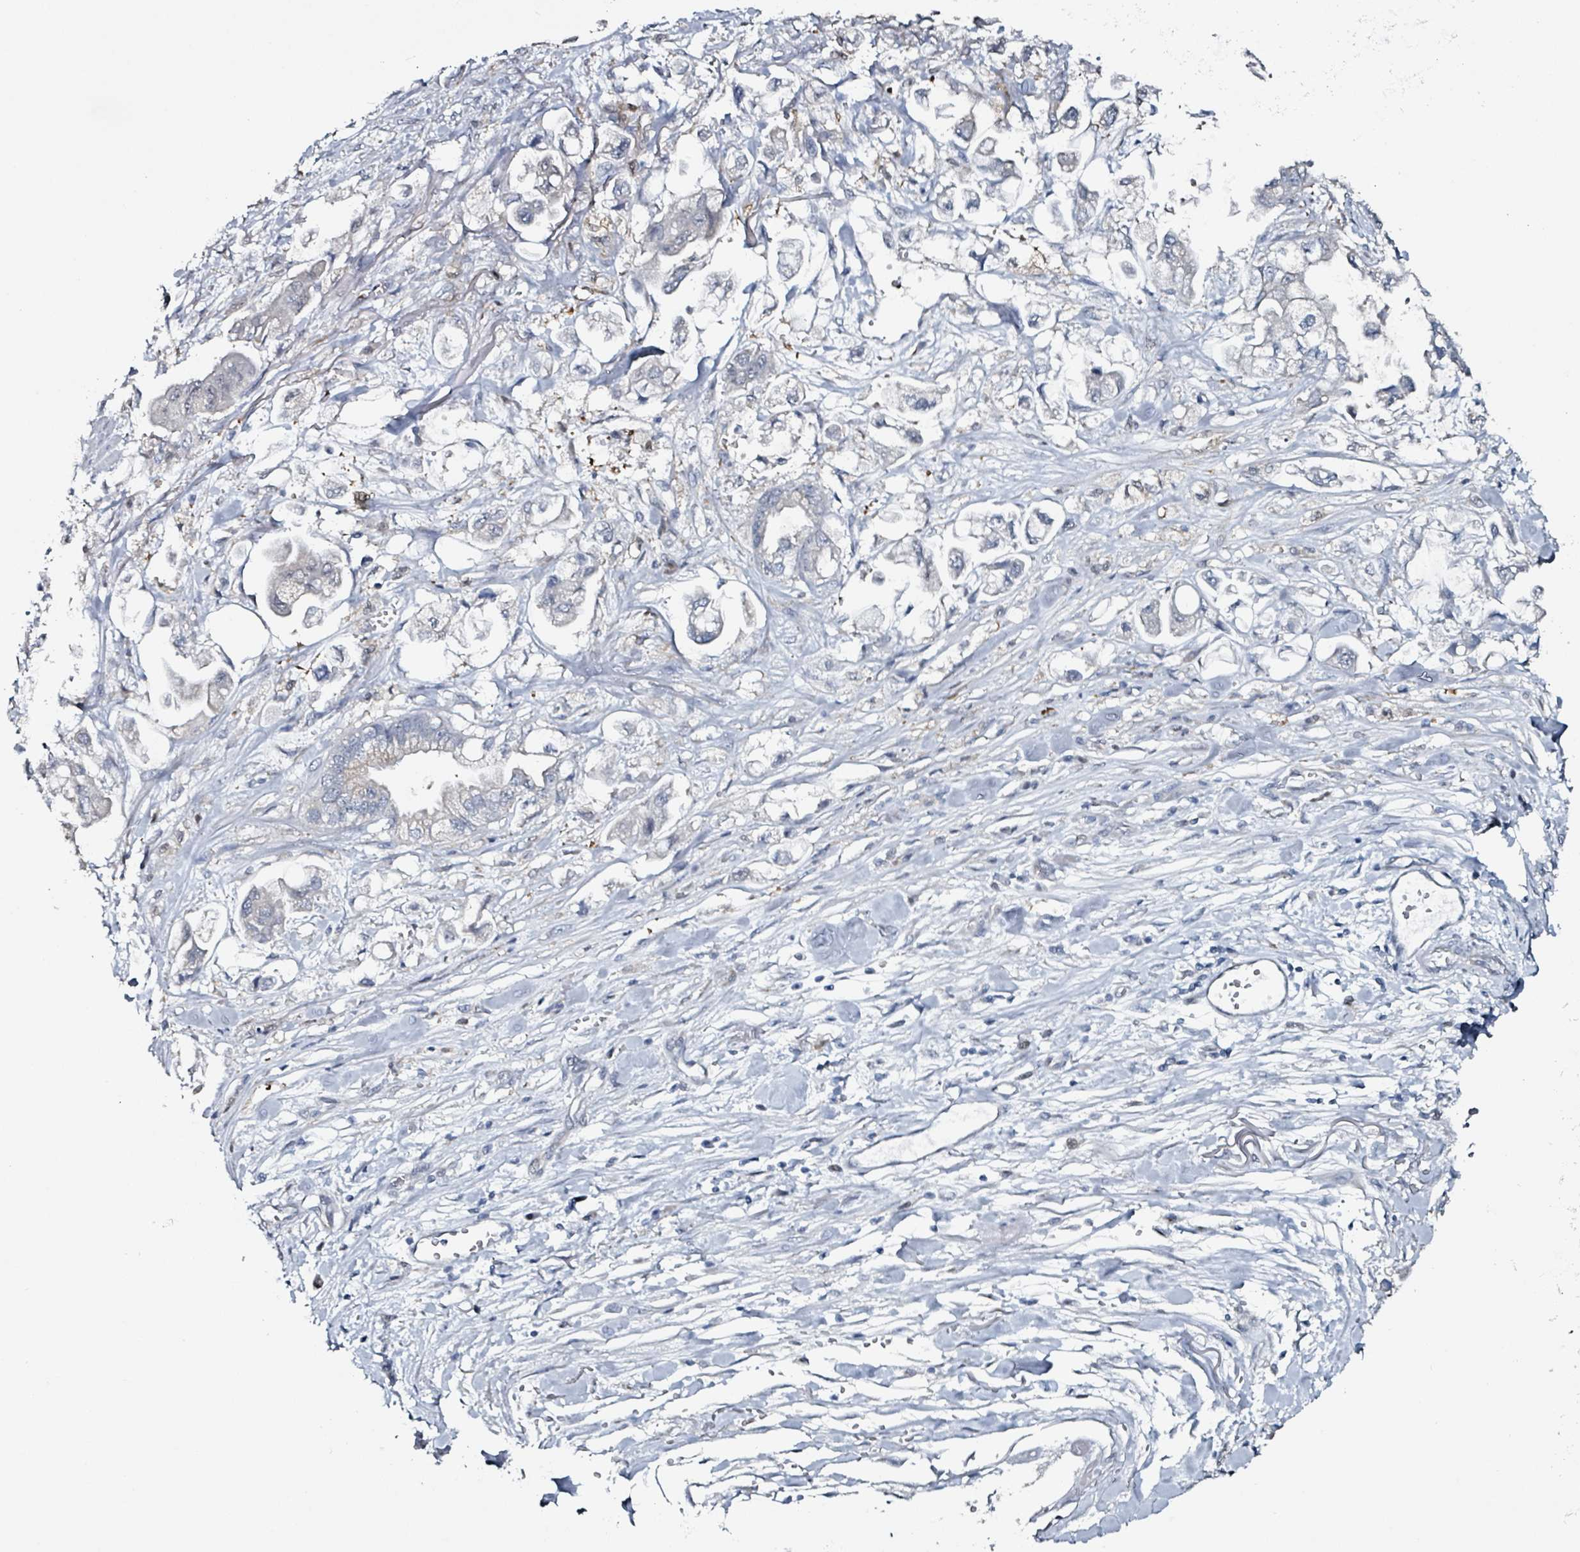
{"staining": {"intensity": "negative", "quantity": "none", "location": "none"}, "tissue": "stomach cancer", "cell_type": "Tumor cells", "image_type": "cancer", "snomed": [{"axis": "morphology", "description": "Adenocarcinoma, NOS"}, {"axis": "topography", "description": "Stomach"}], "caption": "The immunohistochemistry photomicrograph has no significant positivity in tumor cells of adenocarcinoma (stomach) tissue.", "gene": "B3GAT3", "patient": {"sex": "male", "age": 62}}